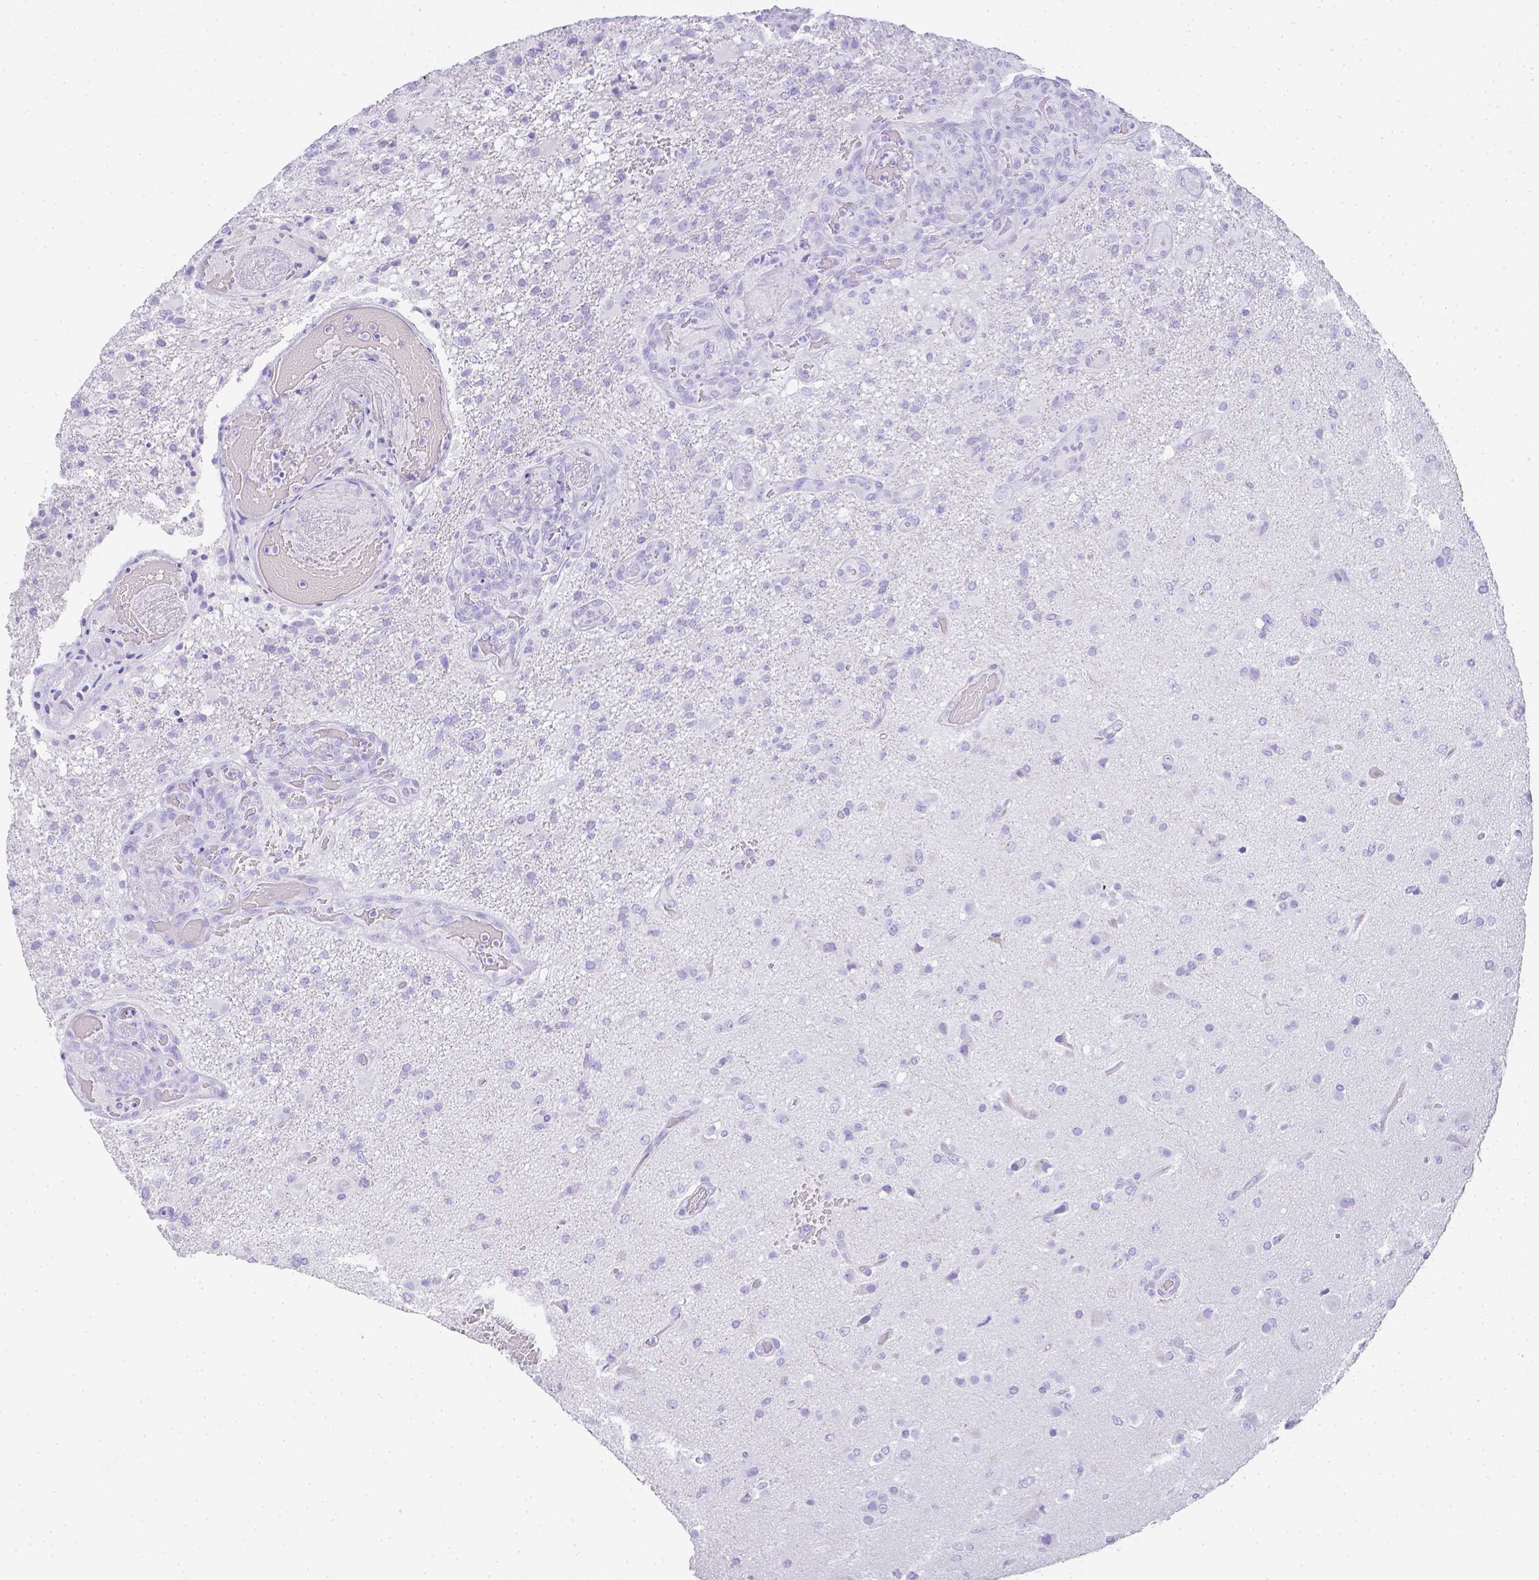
{"staining": {"intensity": "negative", "quantity": "none", "location": "none"}, "tissue": "glioma", "cell_type": "Tumor cells", "image_type": "cancer", "snomed": [{"axis": "morphology", "description": "Glioma, malignant, High grade"}, {"axis": "topography", "description": "Brain"}], "caption": "Micrograph shows no significant protein staining in tumor cells of glioma.", "gene": "LGALS4", "patient": {"sex": "female", "age": 74}}